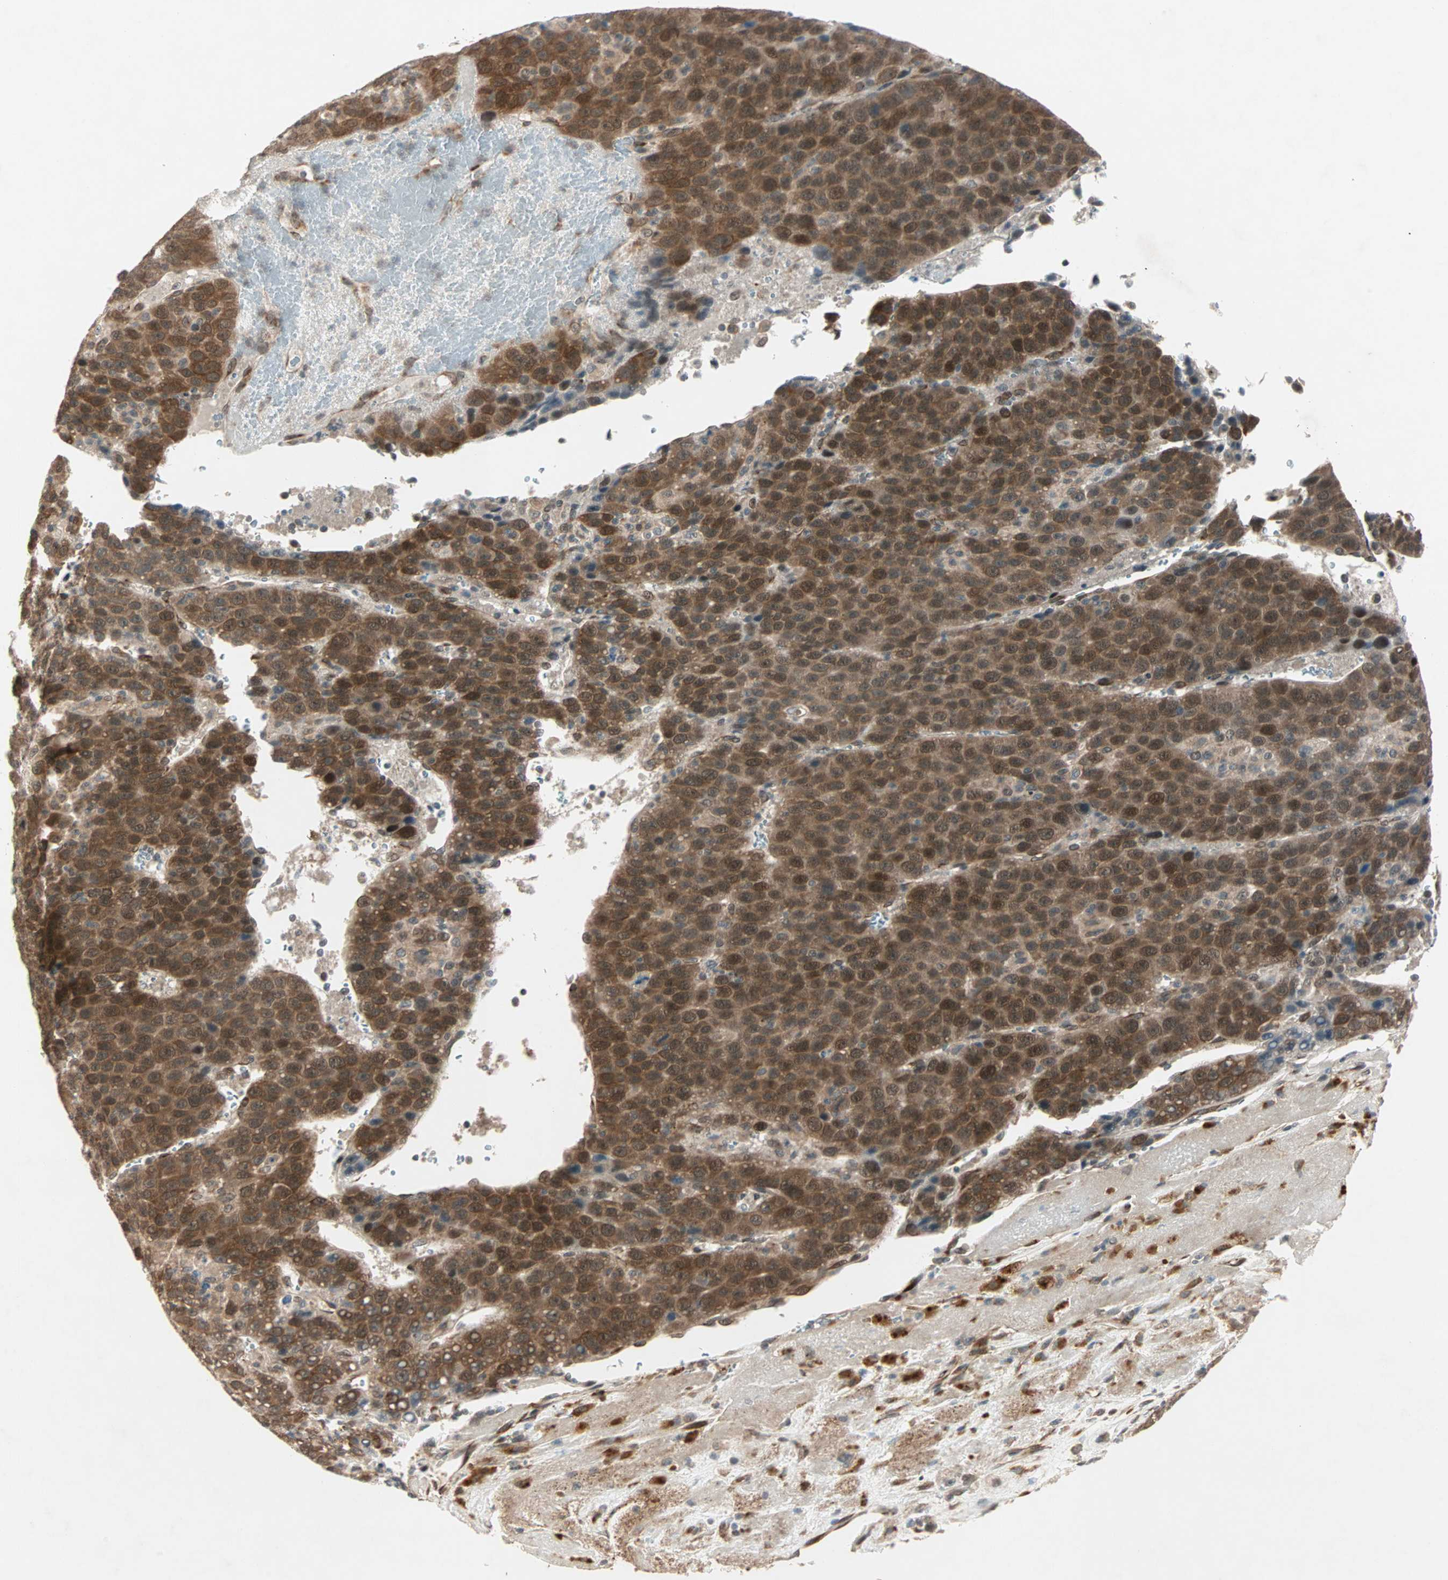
{"staining": {"intensity": "strong", "quantity": ">75%", "location": "cytoplasmic/membranous,nuclear"}, "tissue": "liver cancer", "cell_type": "Tumor cells", "image_type": "cancer", "snomed": [{"axis": "morphology", "description": "Carcinoma, Hepatocellular, NOS"}, {"axis": "topography", "description": "Liver"}], "caption": "Liver cancer (hepatocellular carcinoma) tissue reveals strong cytoplasmic/membranous and nuclear positivity in about >75% of tumor cells", "gene": "ZNF37A", "patient": {"sex": "female", "age": 53}}